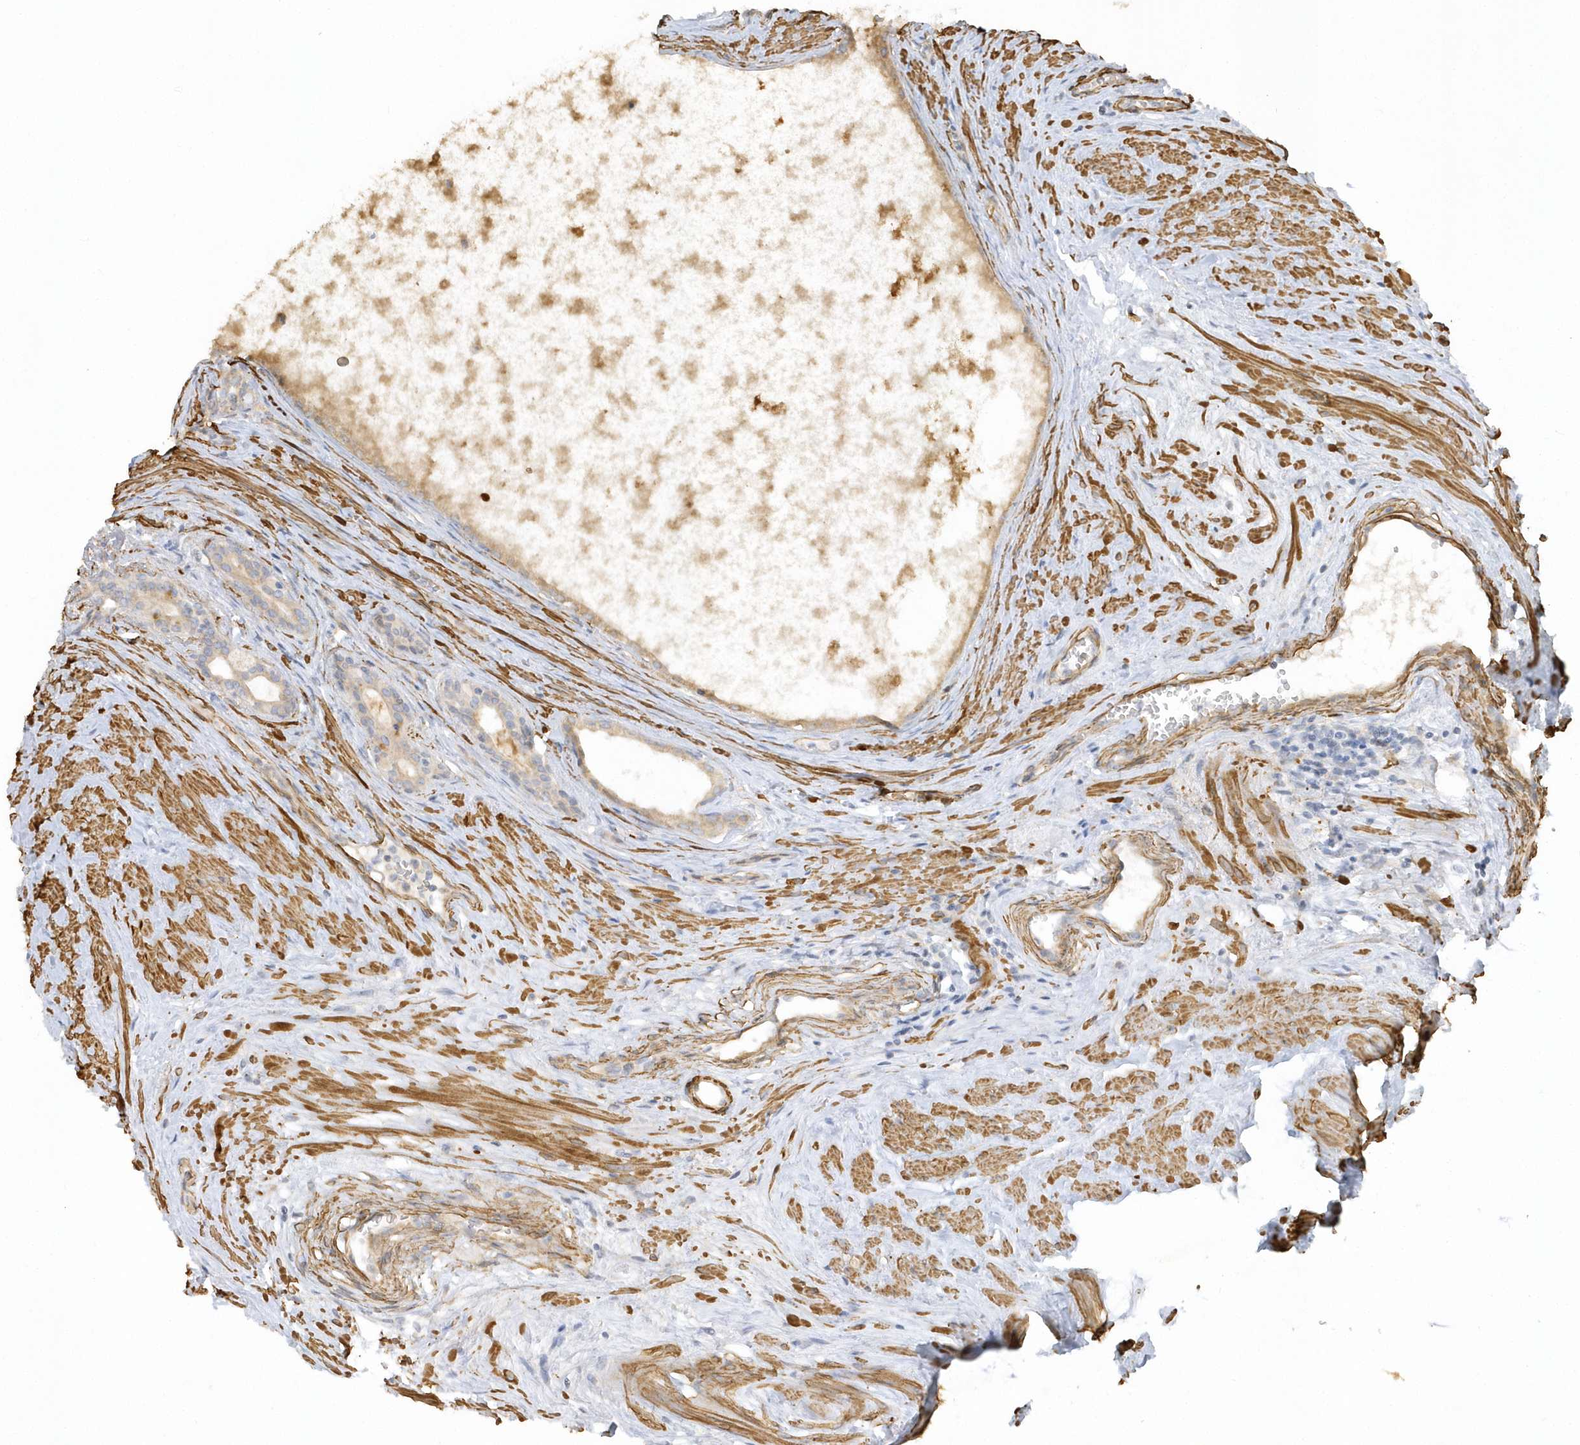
{"staining": {"intensity": "weak", "quantity": ">75%", "location": "cytoplasmic/membranous"}, "tissue": "prostate cancer", "cell_type": "Tumor cells", "image_type": "cancer", "snomed": [{"axis": "morphology", "description": "Adenocarcinoma, High grade"}, {"axis": "topography", "description": "Prostate"}], "caption": "Weak cytoplasmic/membranous protein positivity is identified in approximately >75% of tumor cells in prostate cancer (adenocarcinoma (high-grade)).", "gene": "THADA", "patient": {"sex": "male", "age": 68}}